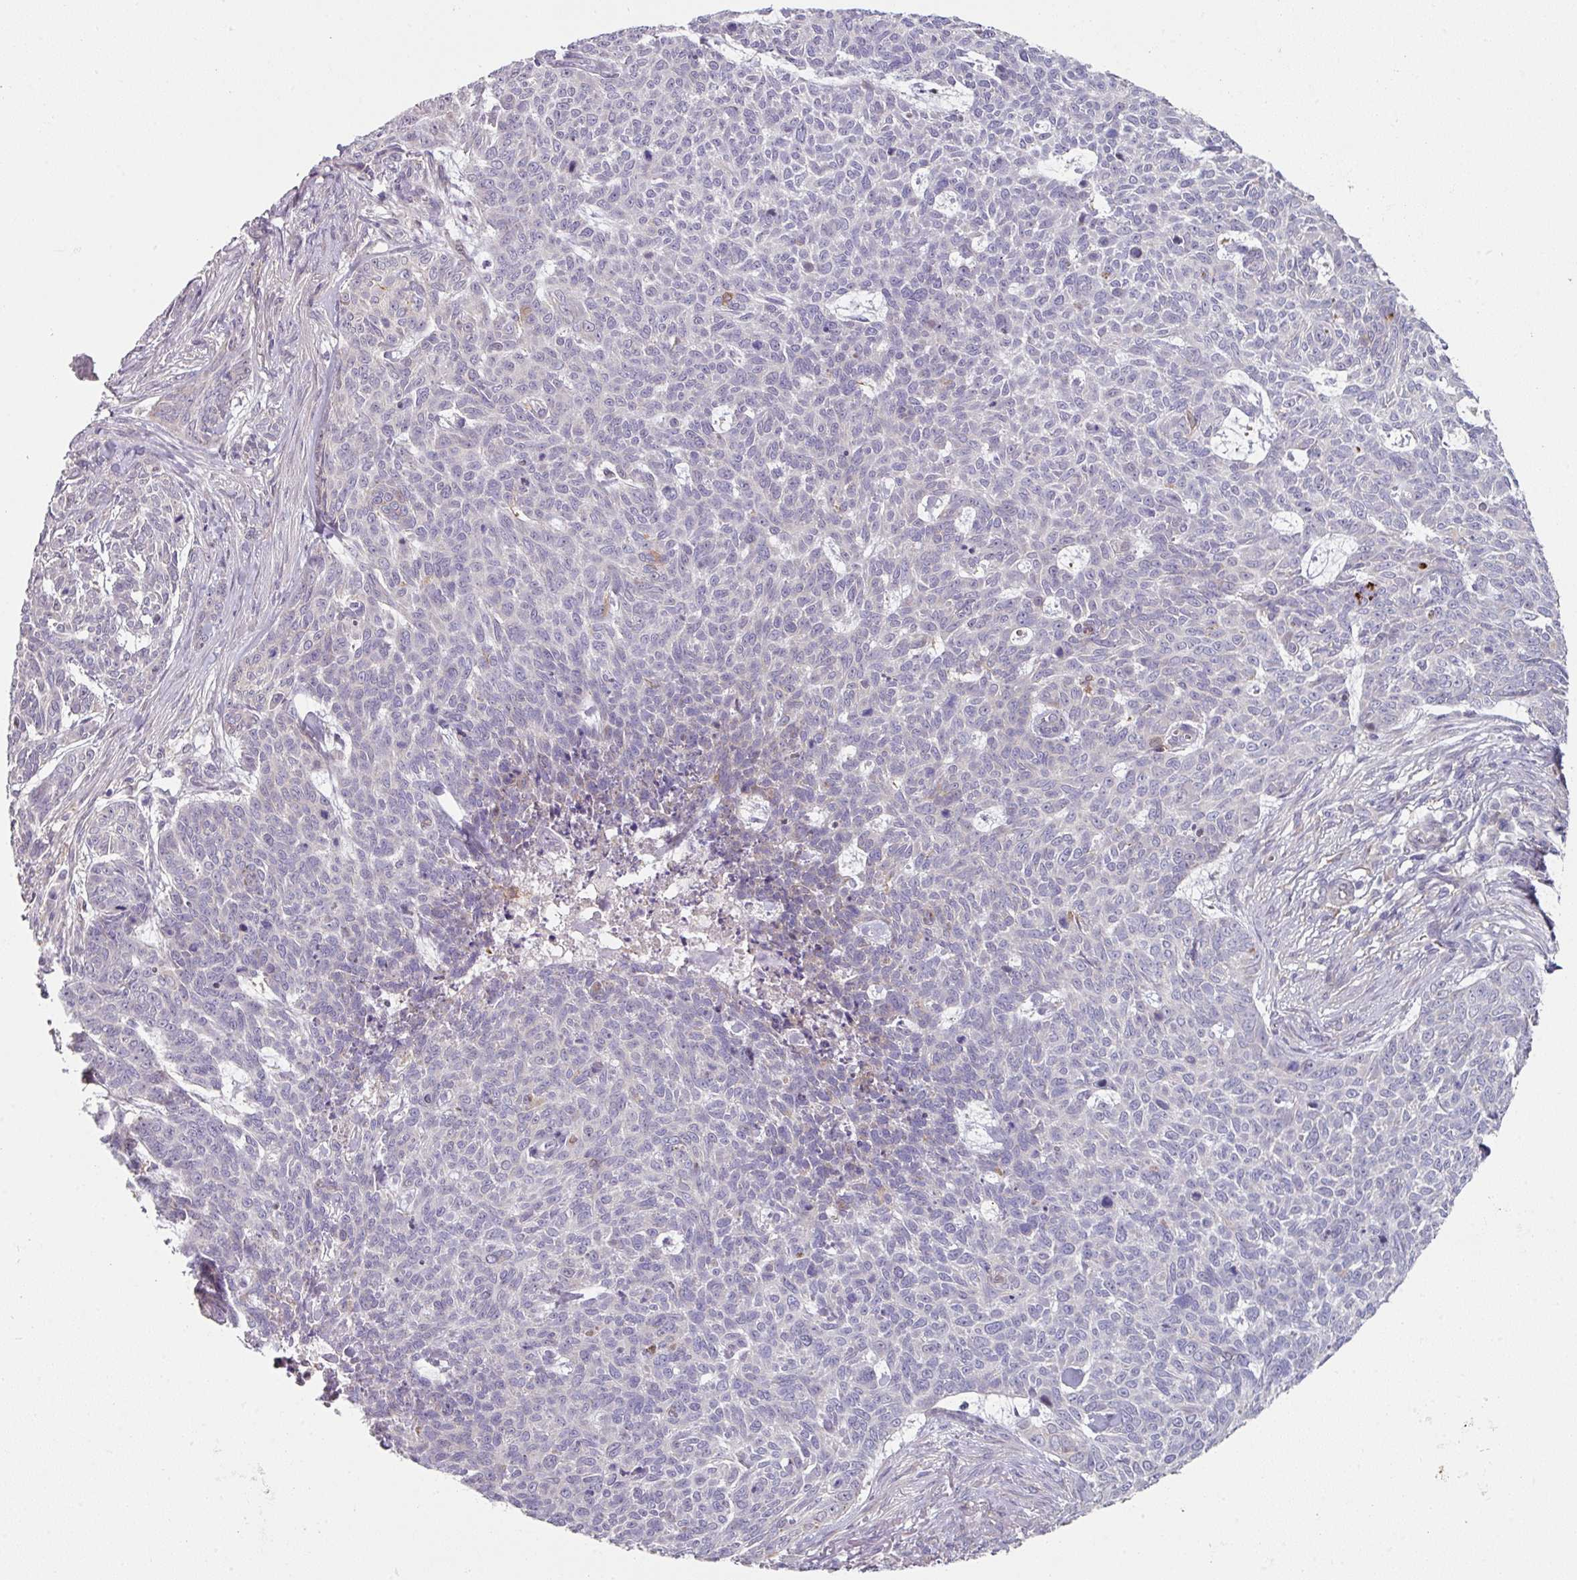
{"staining": {"intensity": "negative", "quantity": "none", "location": "none"}, "tissue": "skin cancer", "cell_type": "Tumor cells", "image_type": "cancer", "snomed": [{"axis": "morphology", "description": "Basal cell carcinoma"}, {"axis": "topography", "description": "Skin"}], "caption": "Immunohistochemistry (IHC) of skin cancer (basal cell carcinoma) reveals no staining in tumor cells.", "gene": "WSB2", "patient": {"sex": "female", "age": 93}}